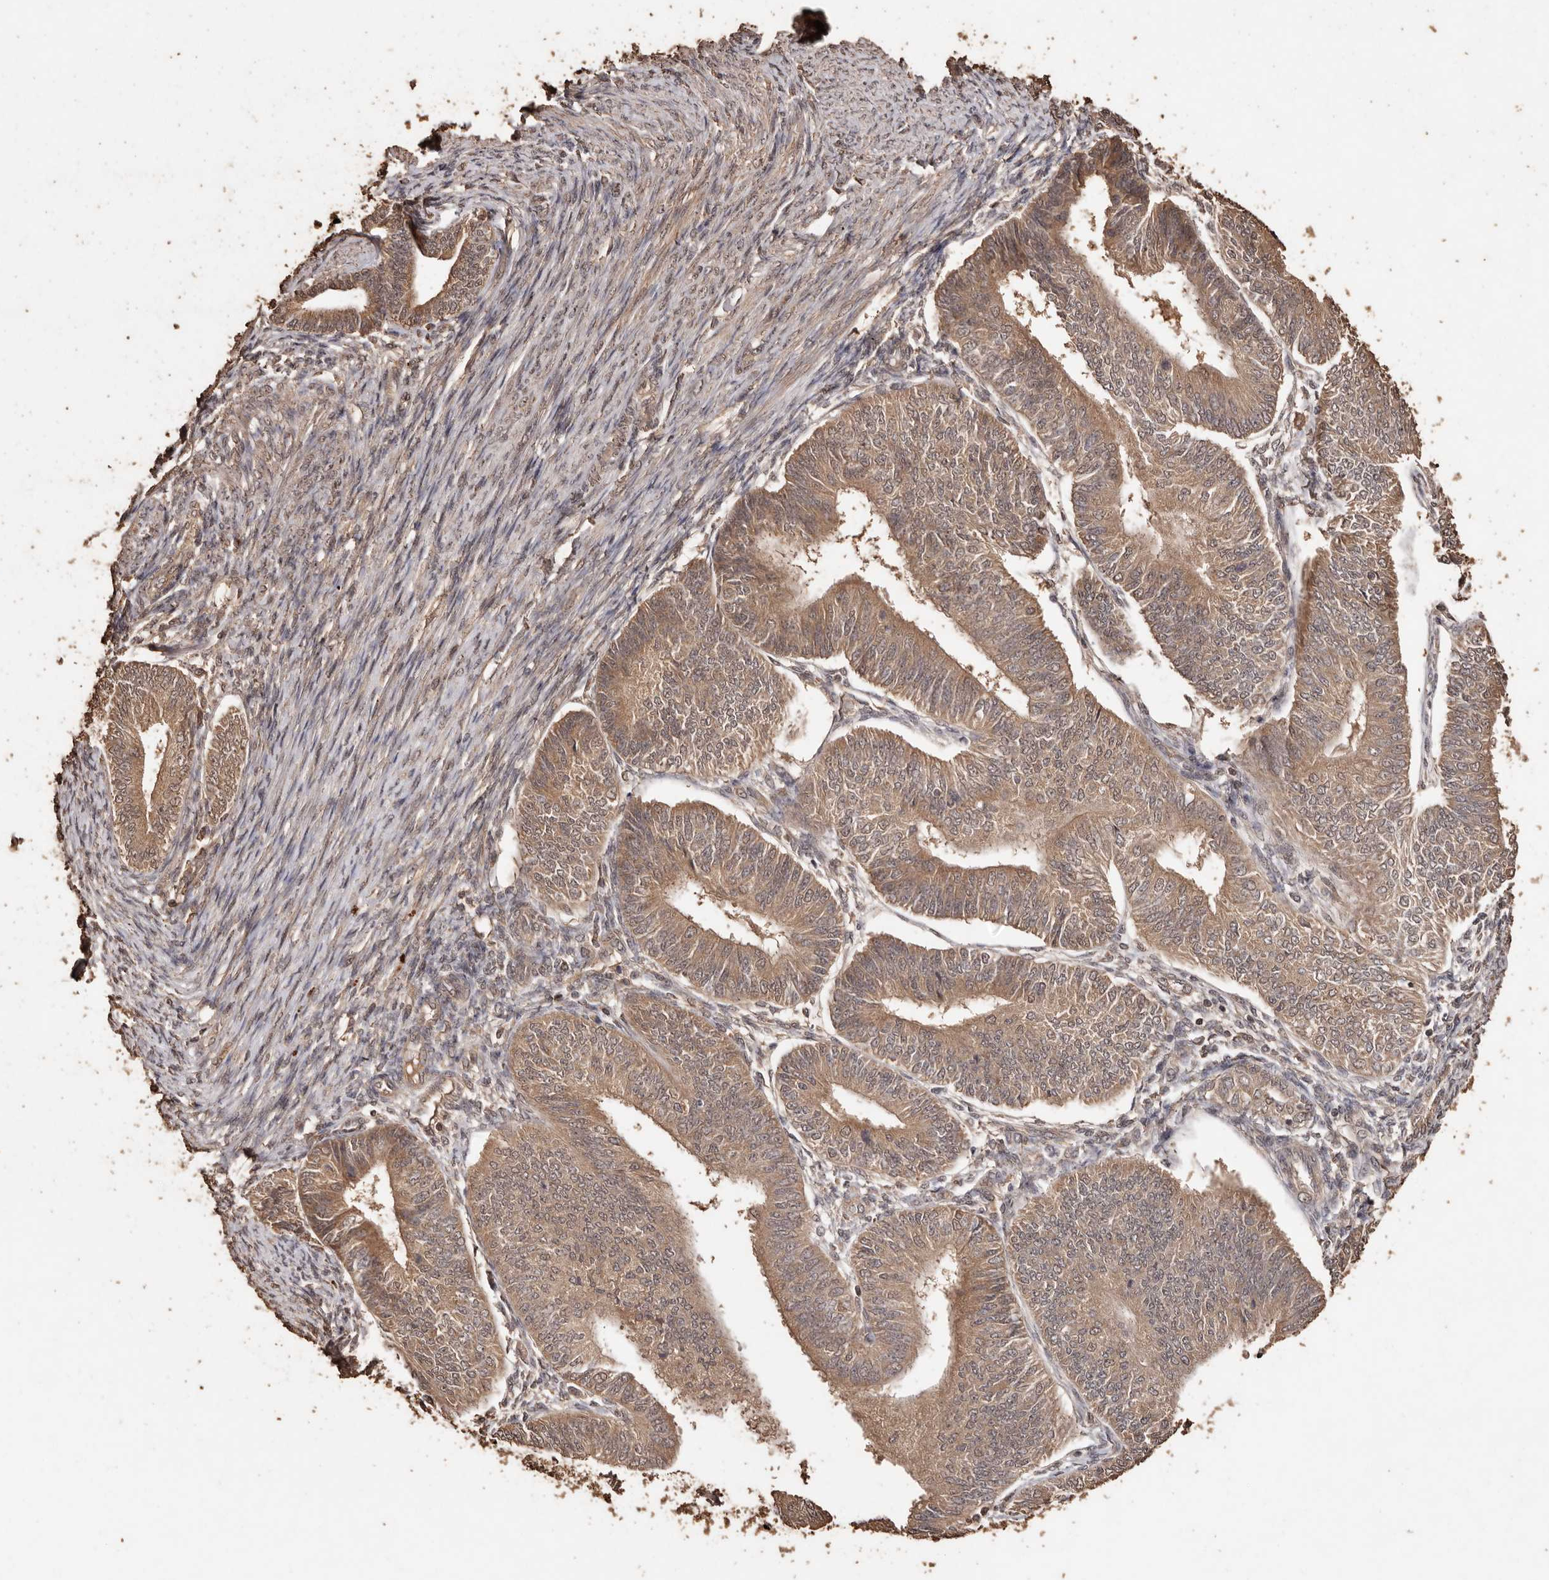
{"staining": {"intensity": "moderate", "quantity": ">75%", "location": "cytoplasmic/membranous"}, "tissue": "endometrial cancer", "cell_type": "Tumor cells", "image_type": "cancer", "snomed": [{"axis": "morphology", "description": "Adenocarcinoma, NOS"}, {"axis": "topography", "description": "Endometrium"}], "caption": "Endometrial cancer tissue demonstrates moderate cytoplasmic/membranous expression in about >75% of tumor cells, visualized by immunohistochemistry.", "gene": "PKDCC", "patient": {"sex": "female", "age": 58}}